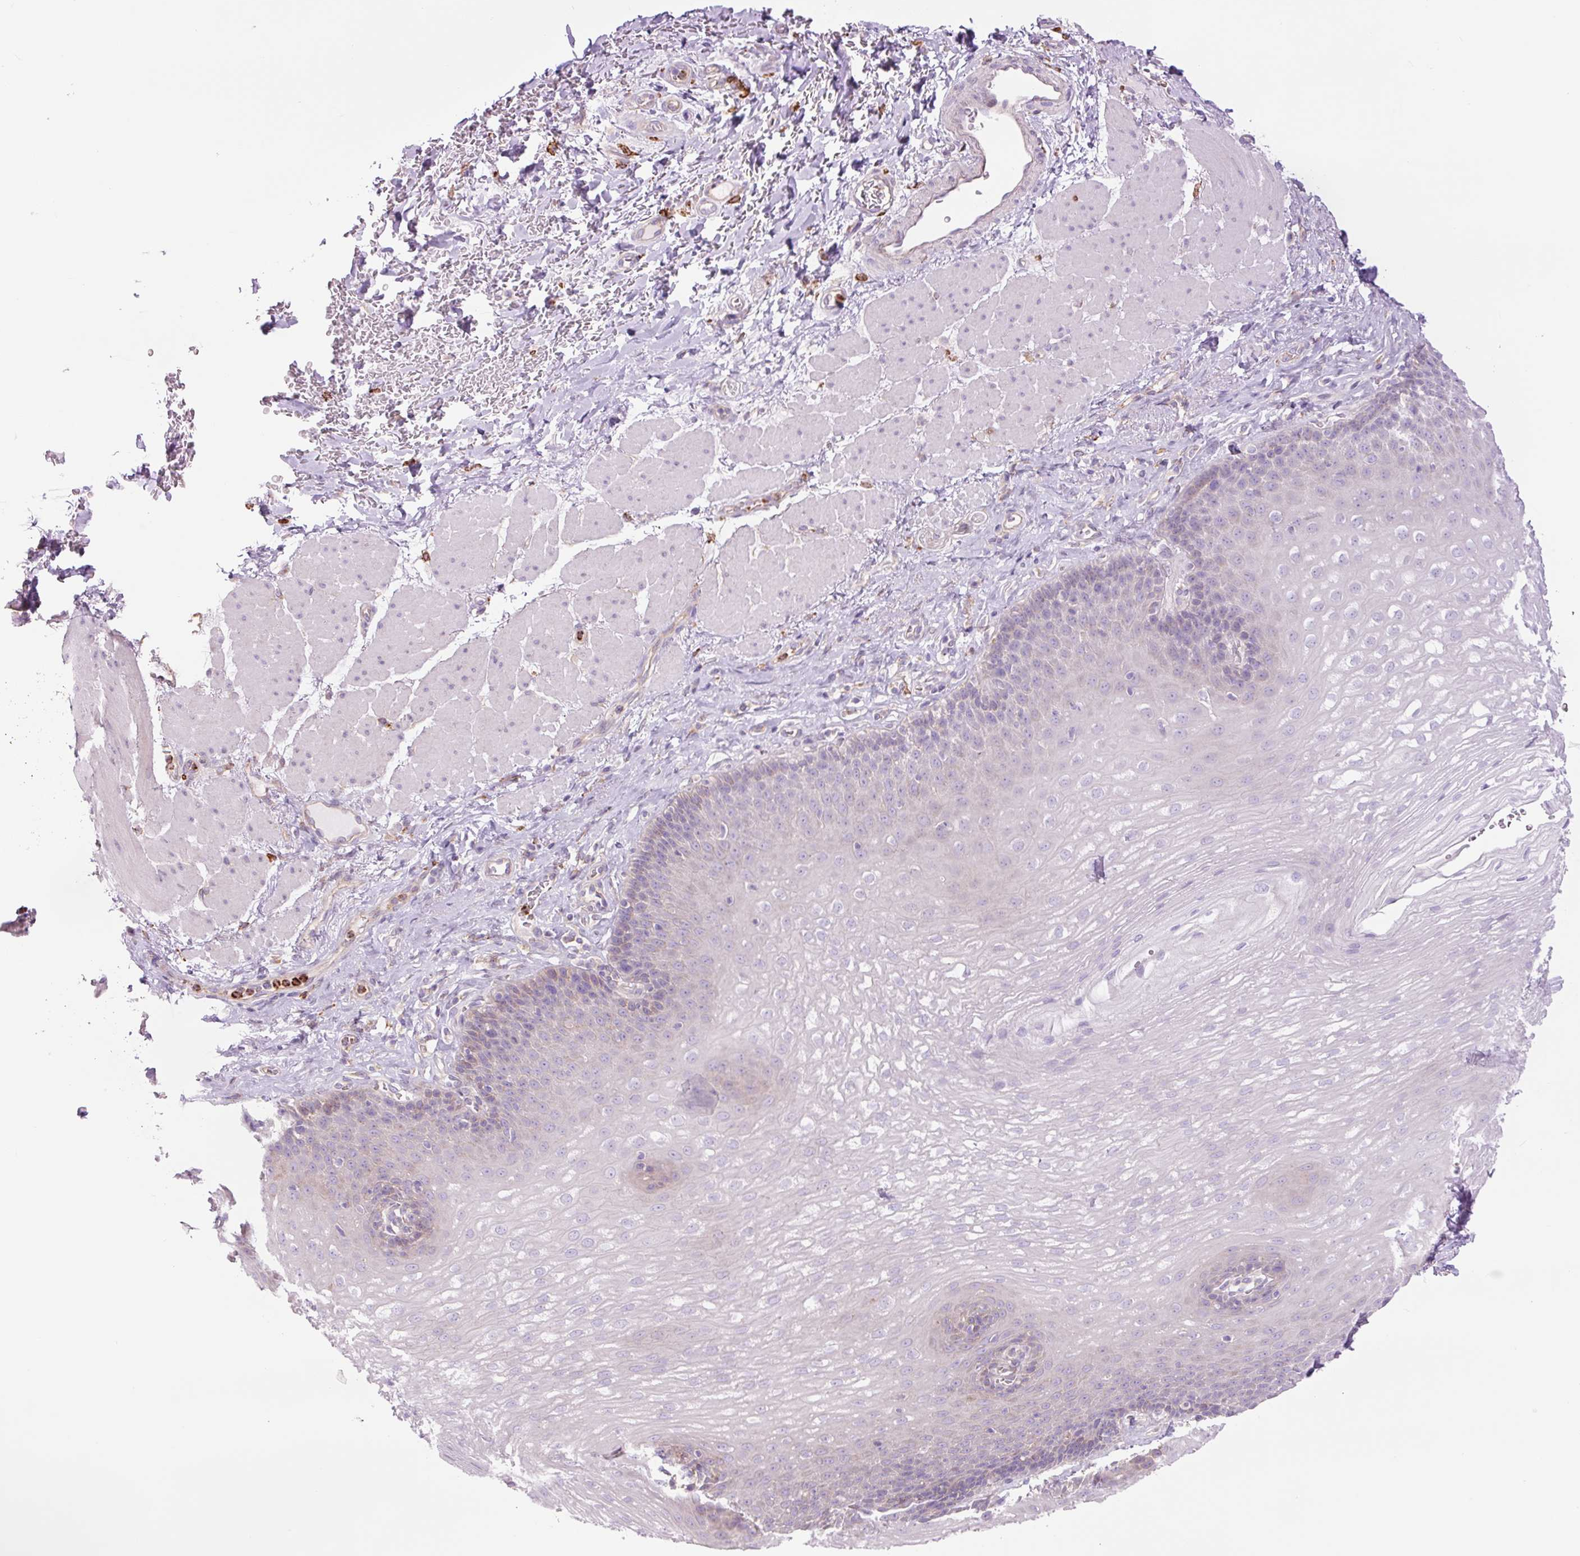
{"staining": {"intensity": "weak", "quantity": "<25%", "location": "cytoplasmic/membranous"}, "tissue": "esophagus", "cell_type": "Squamous epithelial cells", "image_type": "normal", "snomed": [{"axis": "morphology", "description": "Normal tissue, NOS"}, {"axis": "topography", "description": "Esophagus"}], "caption": "Immunohistochemistry of unremarkable esophagus displays no staining in squamous epithelial cells.", "gene": "SH2D6", "patient": {"sex": "female", "age": 66}}